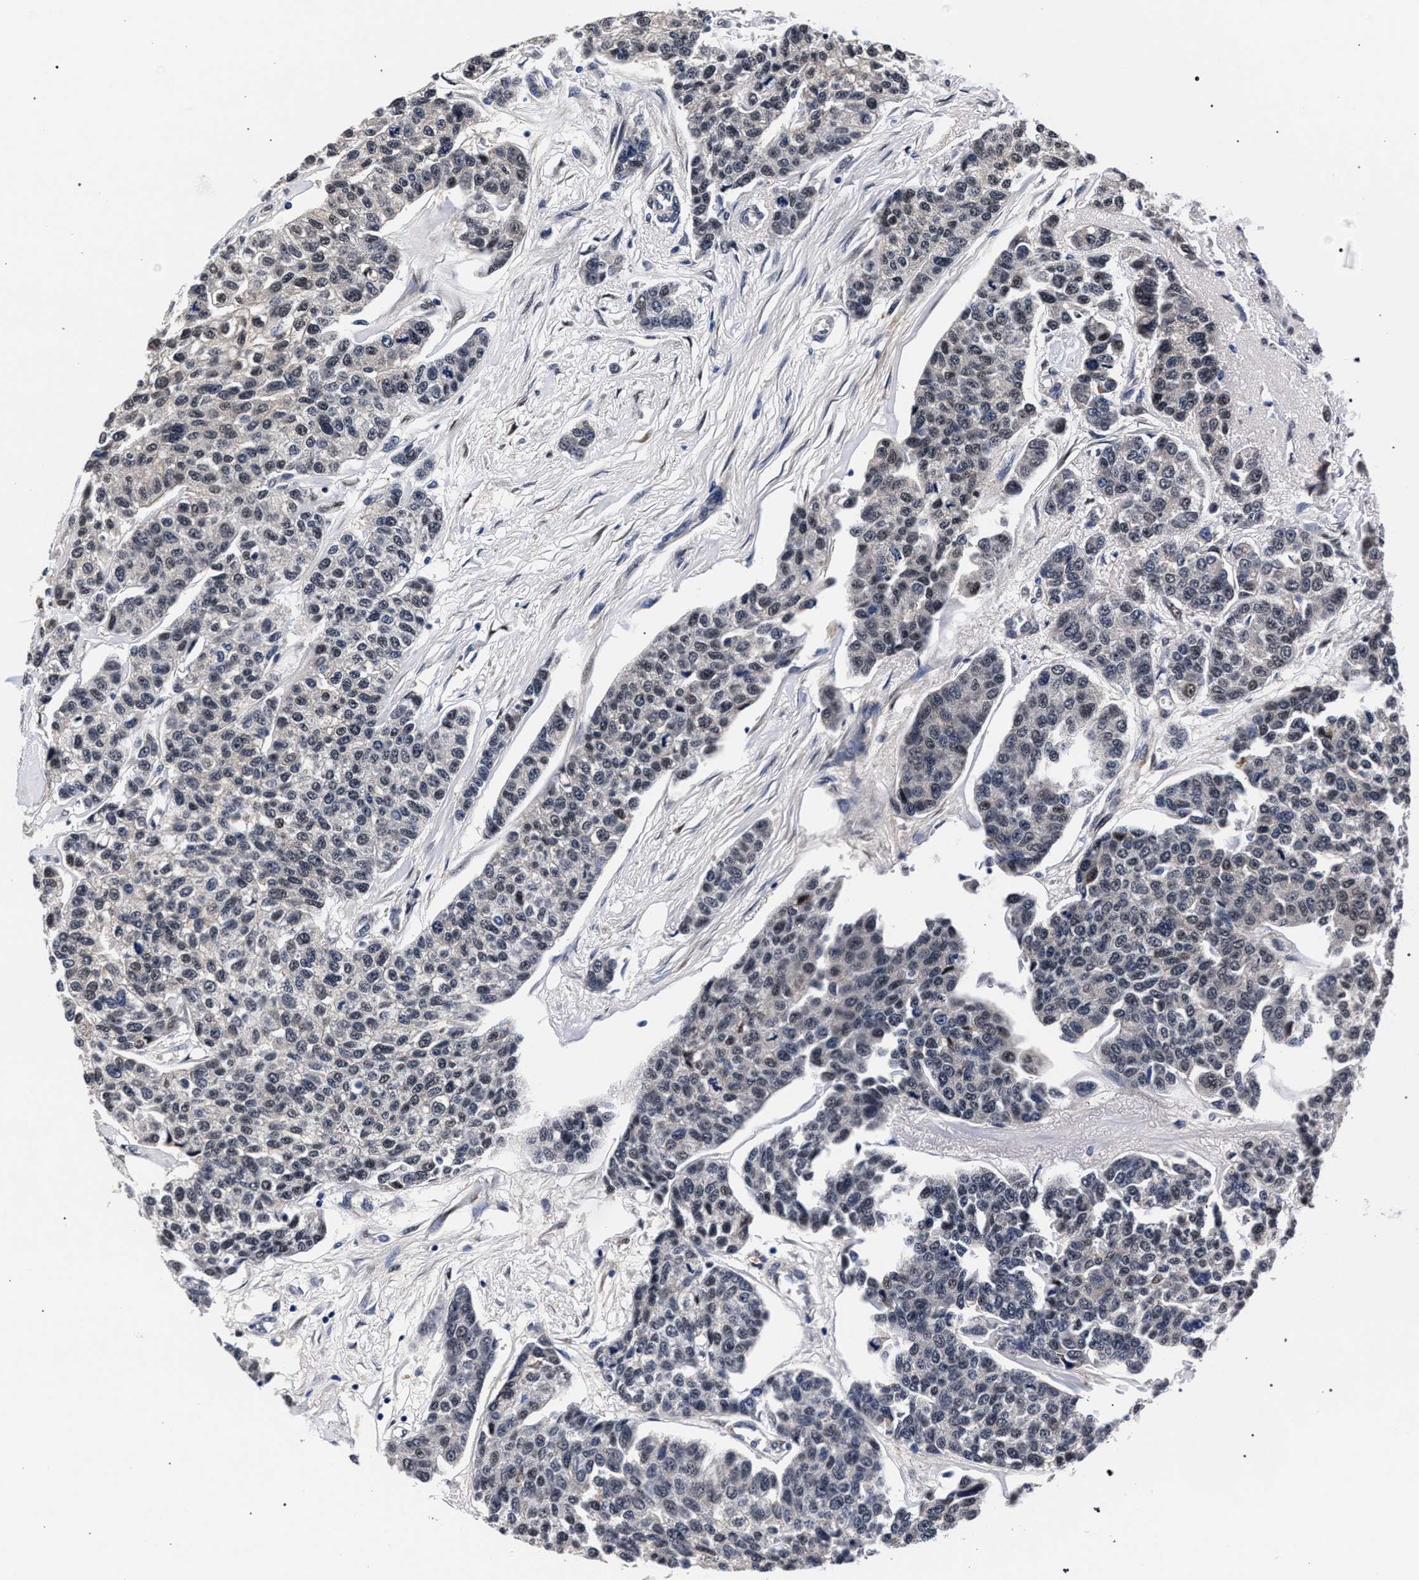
{"staining": {"intensity": "weak", "quantity": "<25%", "location": "cytoplasmic/membranous,nuclear"}, "tissue": "breast cancer", "cell_type": "Tumor cells", "image_type": "cancer", "snomed": [{"axis": "morphology", "description": "Duct carcinoma"}, {"axis": "topography", "description": "Breast"}], "caption": "Tumor cells show no significant protein staining in breast cancer.", "gene": "ZNF462", "patient": {"sex": "female", "age": 51}}